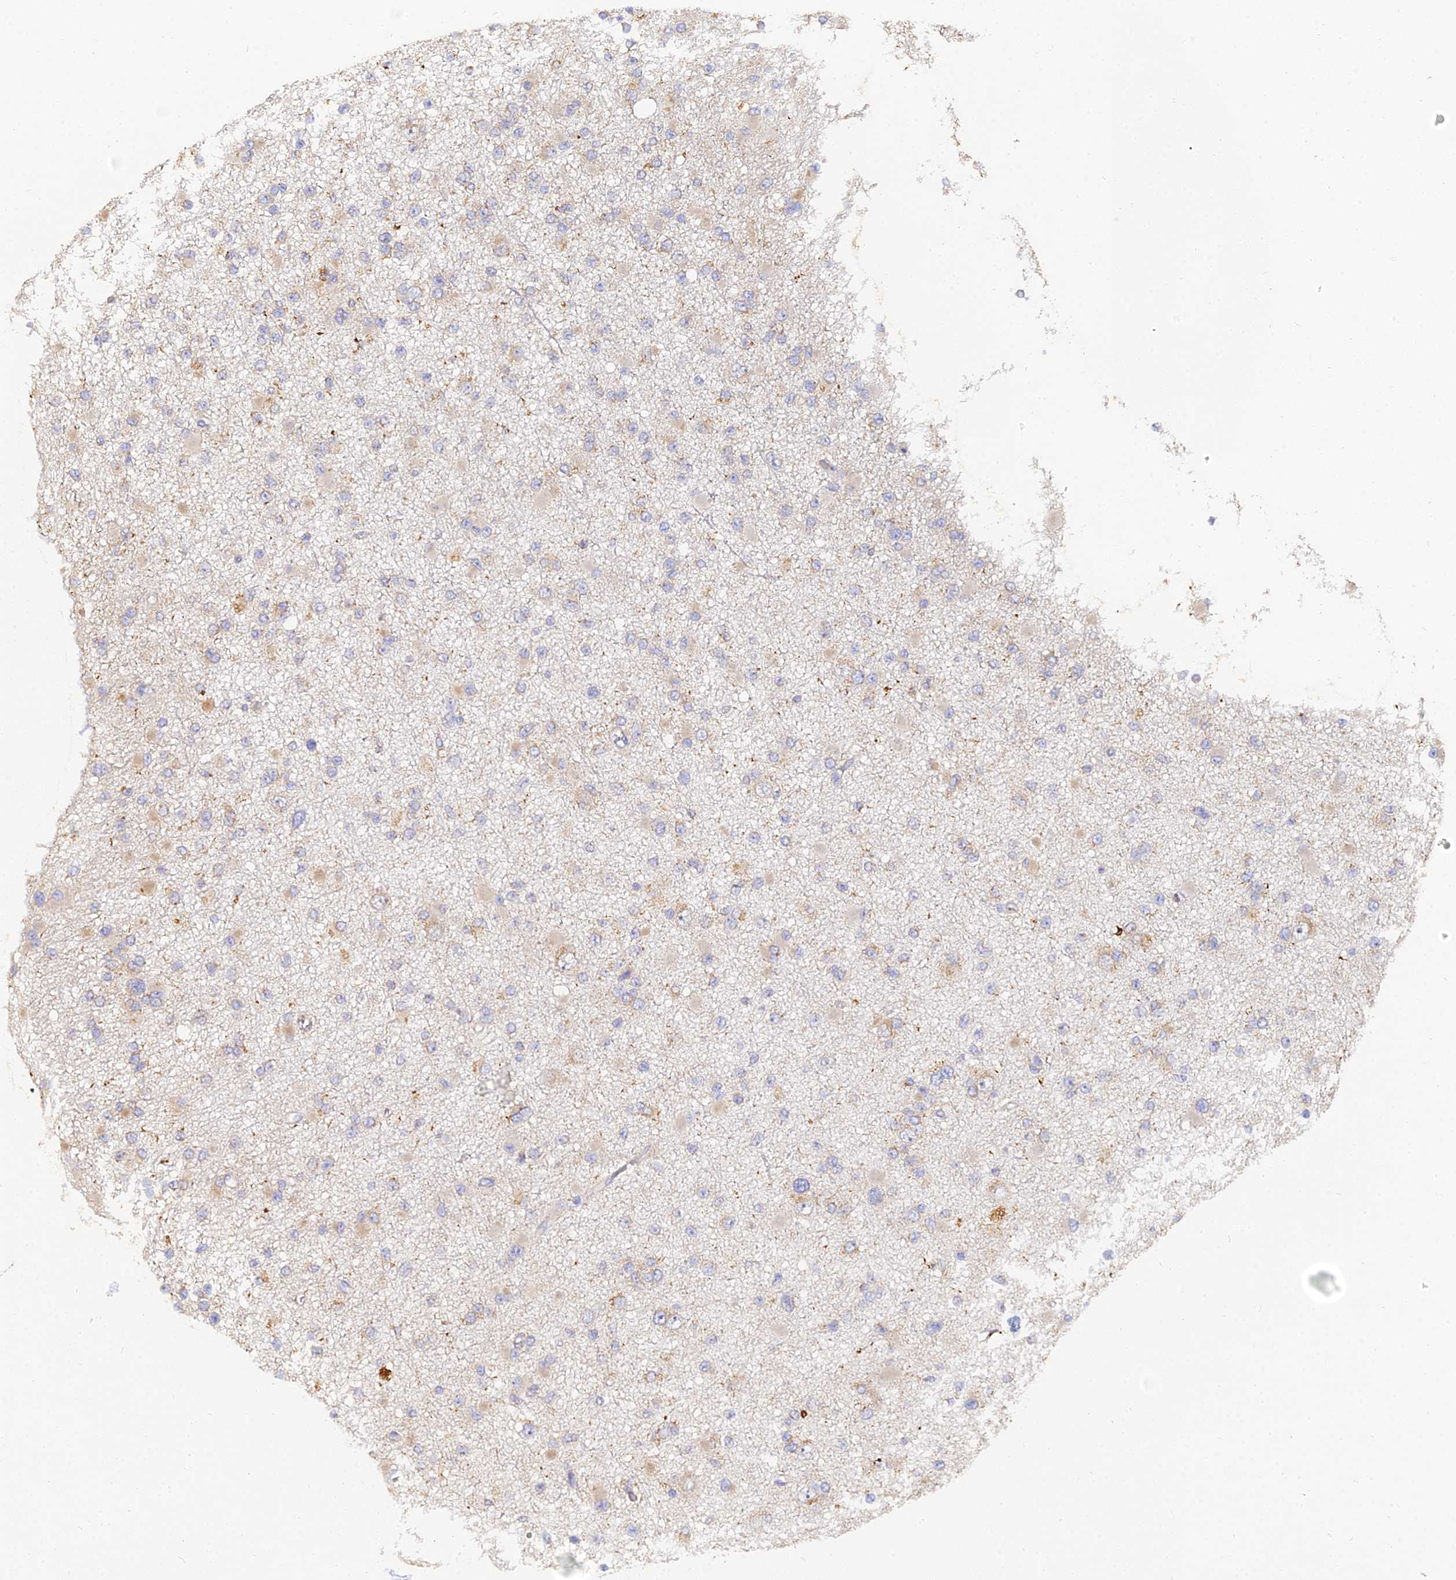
{"staining": {"intensity": "weak", "quantity": "25%-75%", "location": "cytoplasmic/membranous"}, "tissue": "glioma", "cell_type": "Tumor cells", "image_type": "cancer", "snomed": [{"axis": "morphology", "description": "Glioma, malignant, Low grade"}, {"axis": "topography", "description": "Brain"}], "caption": "Immunohistochemistry (IHC) (DAB (3,3'-diaminobenzidine)) staining of human low-grade glioma (malignant) reveals weak cytoplasmic/membranous protein expression in about 25%-75% of tumor cells.", "gene": "ARL8B", "patient": {"sex": "female", "age": 22}}